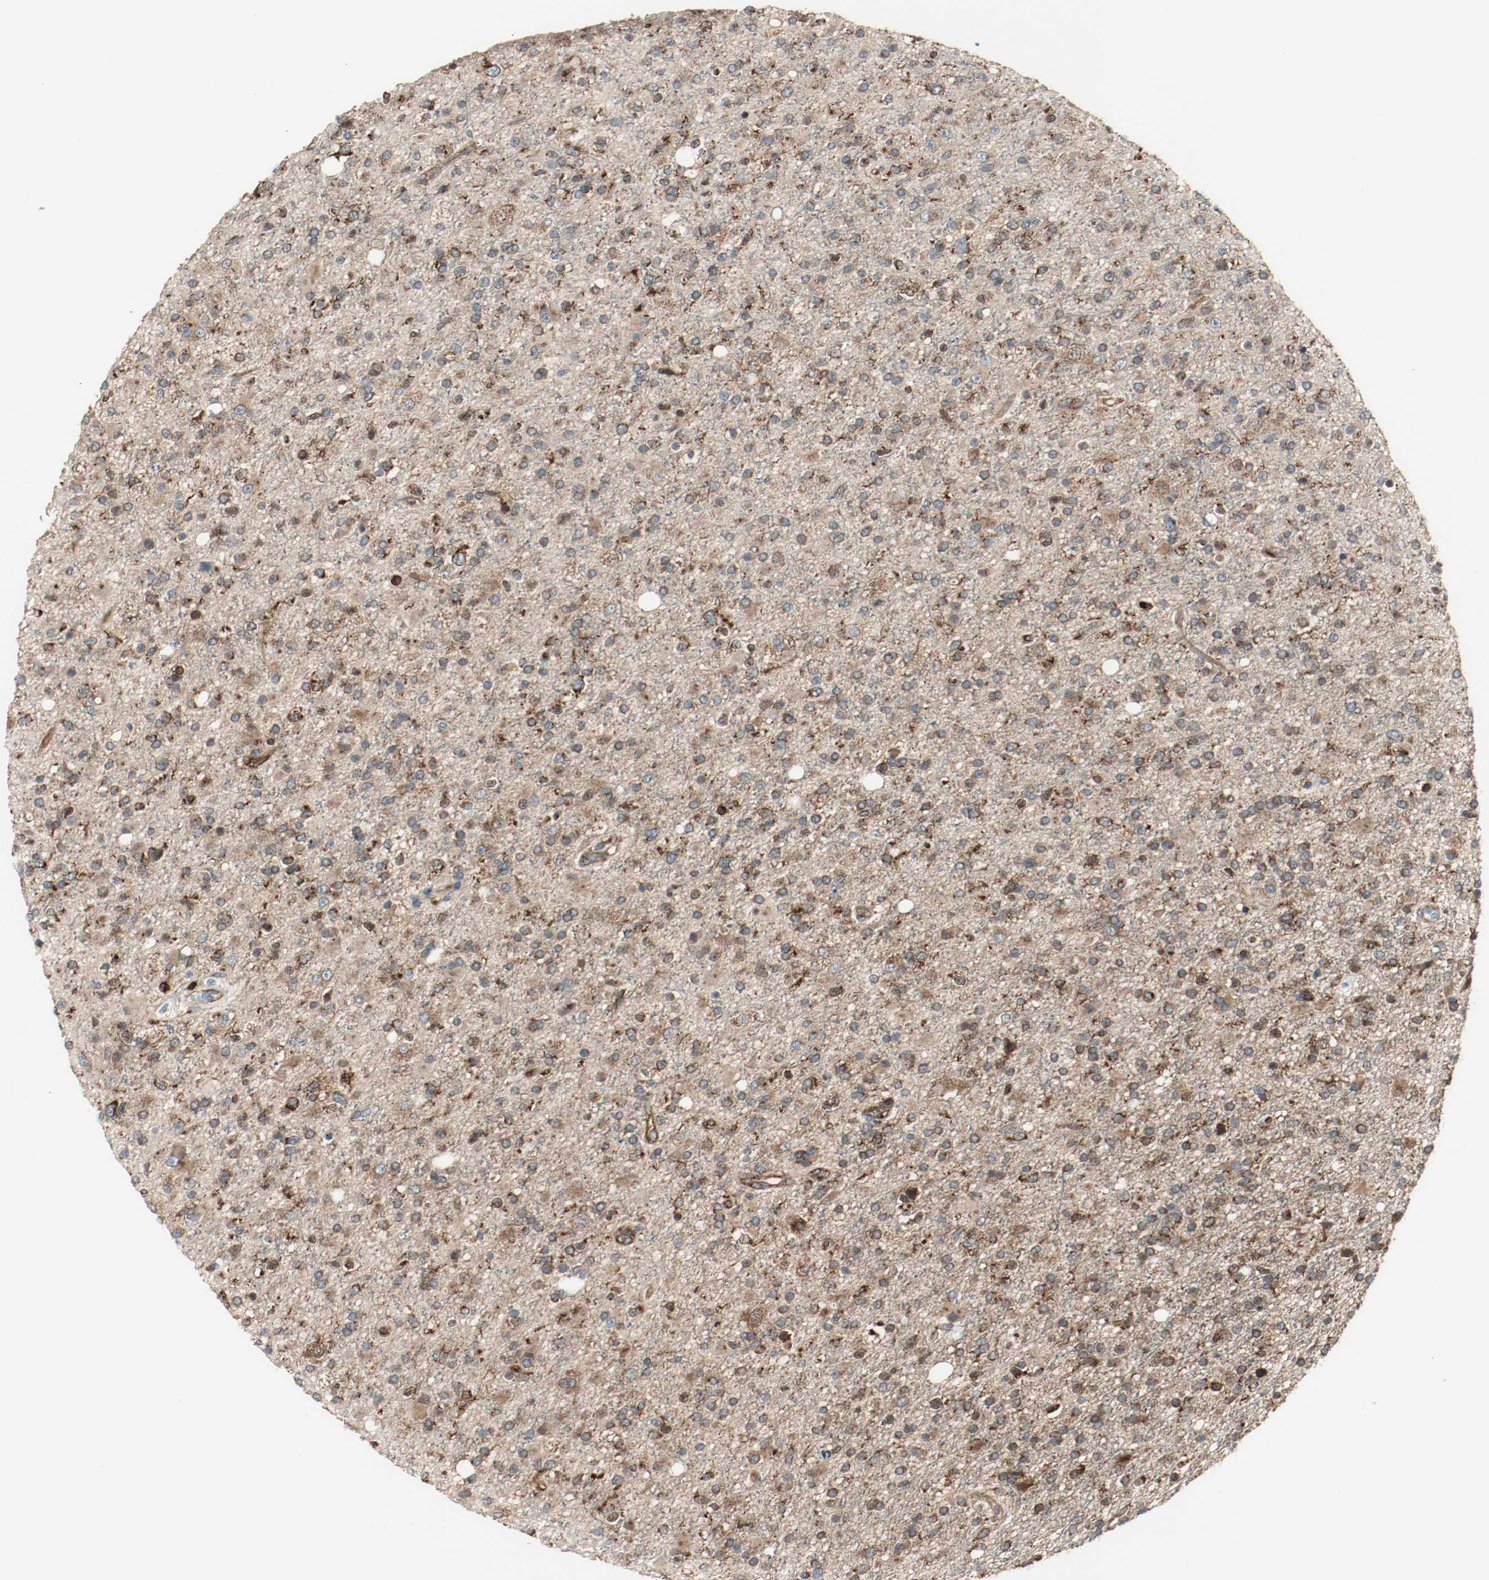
{"staining": {"intensity": "strong", "quantity": ">75%", "location": "cytoplasmic/membranous"}, "tissue": "glioma", "cell_type": "Tumor cells", "image_type": "cancer", "snomed": [{"axis": "morphology", "description": "Glioma, malignant, High grade"}, {"axis": "topography", "description": "Brain"}], "caption": "Malignant high-grade glioma was stained to show a protein in brown. There is high levels of strong cytoplasmic/membranous staining in approximately >75% of tumor cells.", "gene": "PLCG1", "patient": {"sex": "male", "age": 33}}